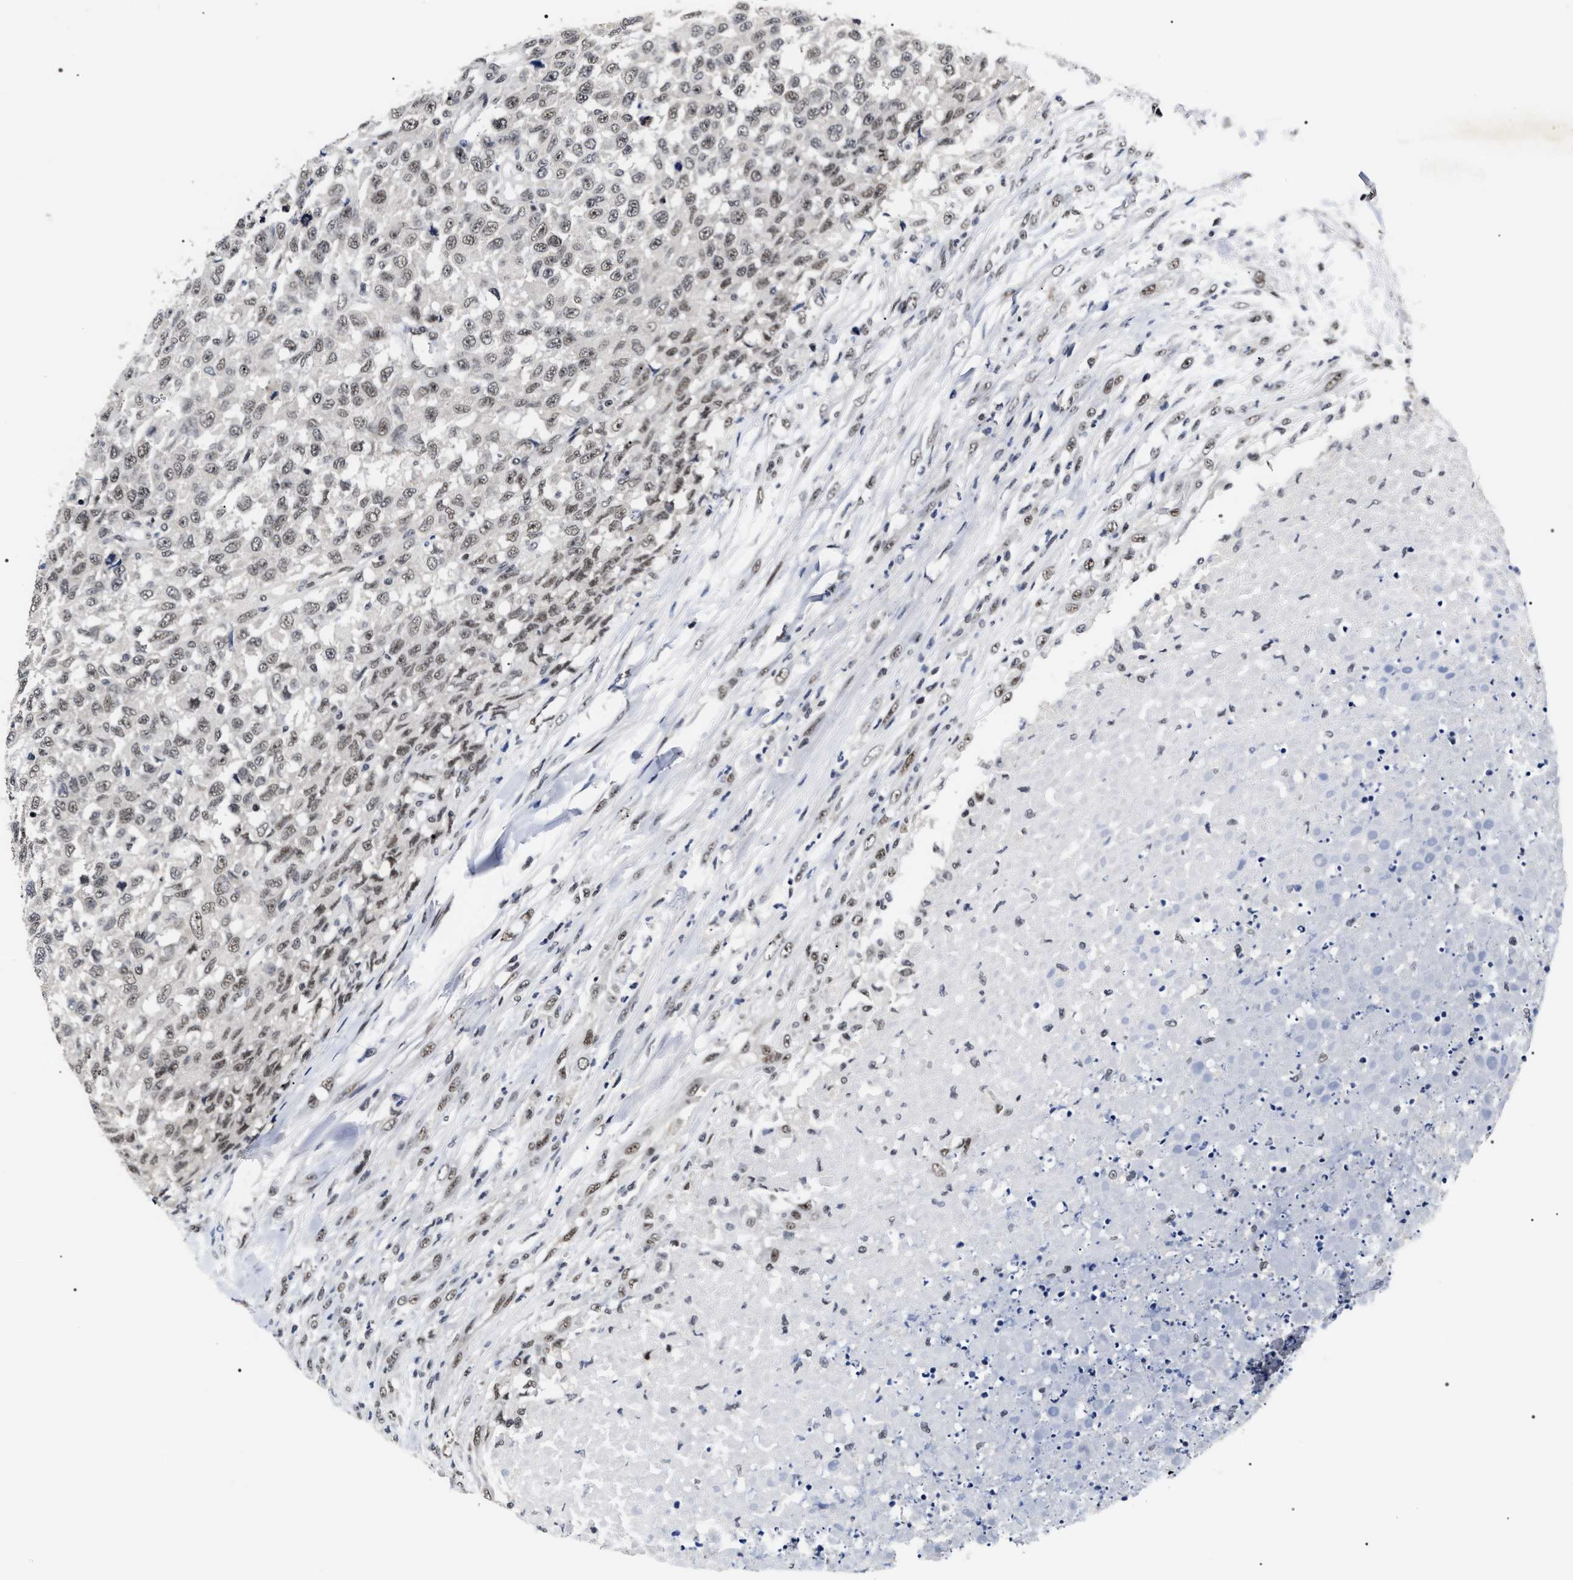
{"staining": {"intensity": "weak", "quantity": ">75%", "location": "nuclear"}, "tissue": "testis cancer", "cell_type": "Tumor cells", "image_type": "cancer", "snomed": [{"axis": "morphology", "description": "Seminoma, NOS"}, {"axis": "topography", "description": "Testis"}], "caption": "Seminoma (testis) was stained to show a protein in brown. There is low levels of weak nuclear staining in approximately >75% of tumor cells. (DAB (3,3'-diaminobenzidine) = brown stain, brightfield microscopy at high magnification).", "gene": "RRP1B", "patient": {"sex": "male", "age": 59}}